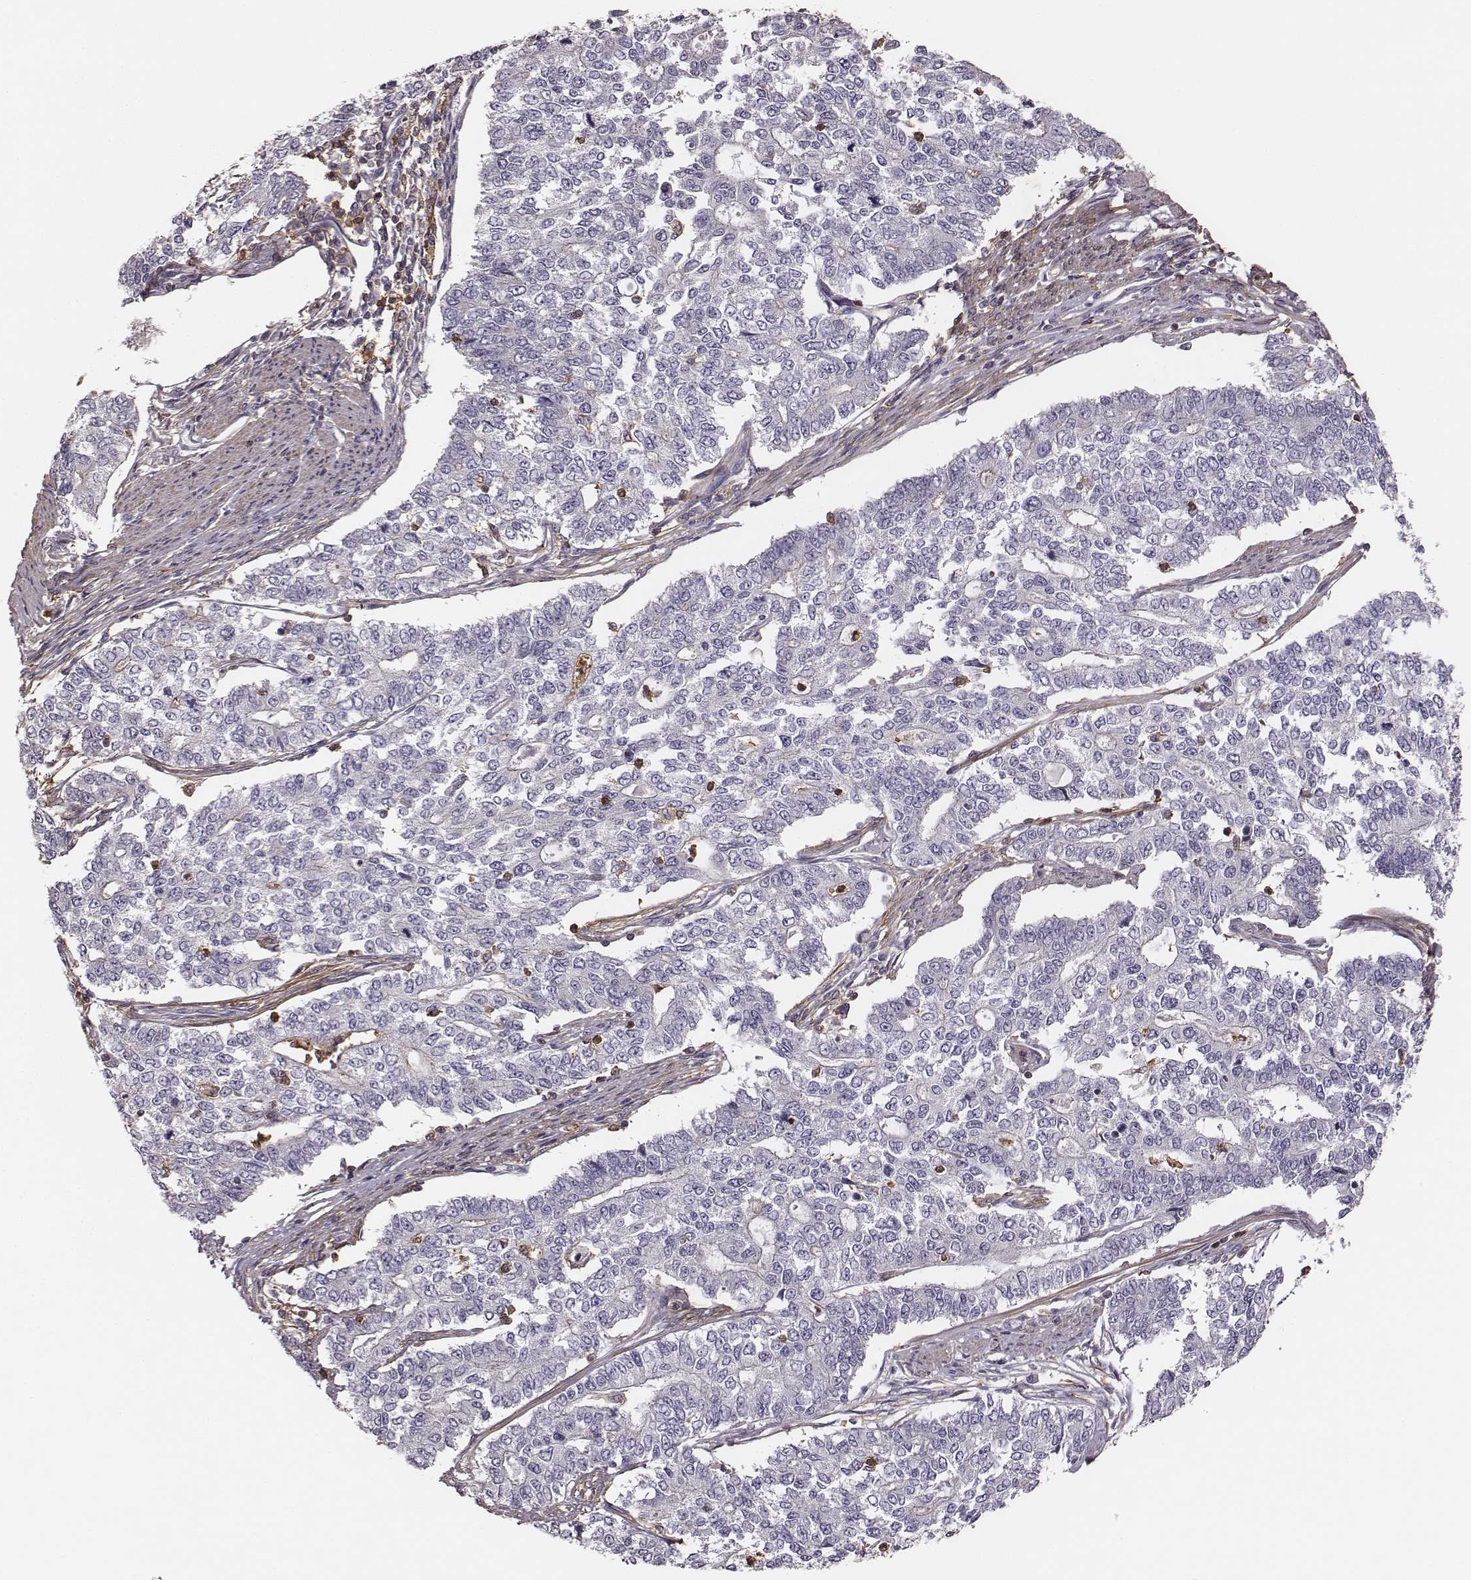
{"staining": {"intensity": "negative", "quantity": "none", "location": "none"}, "tissue": "endometrial cancer", "cell_type": "Tumor cells", "image_type": "cancer", "snomed": [{"axis": "morphology", "description": "Adenocarcinoma, NOS"}, {"axis": "topography", "description": "Uterus"}], "caption": "Adenocarcinoma (endometrial) was stained to show a protein in brown. There is no significant positivity in tumor cells.", "gene": "ZYX", "patient": {"sex": "female", "age": 59}}